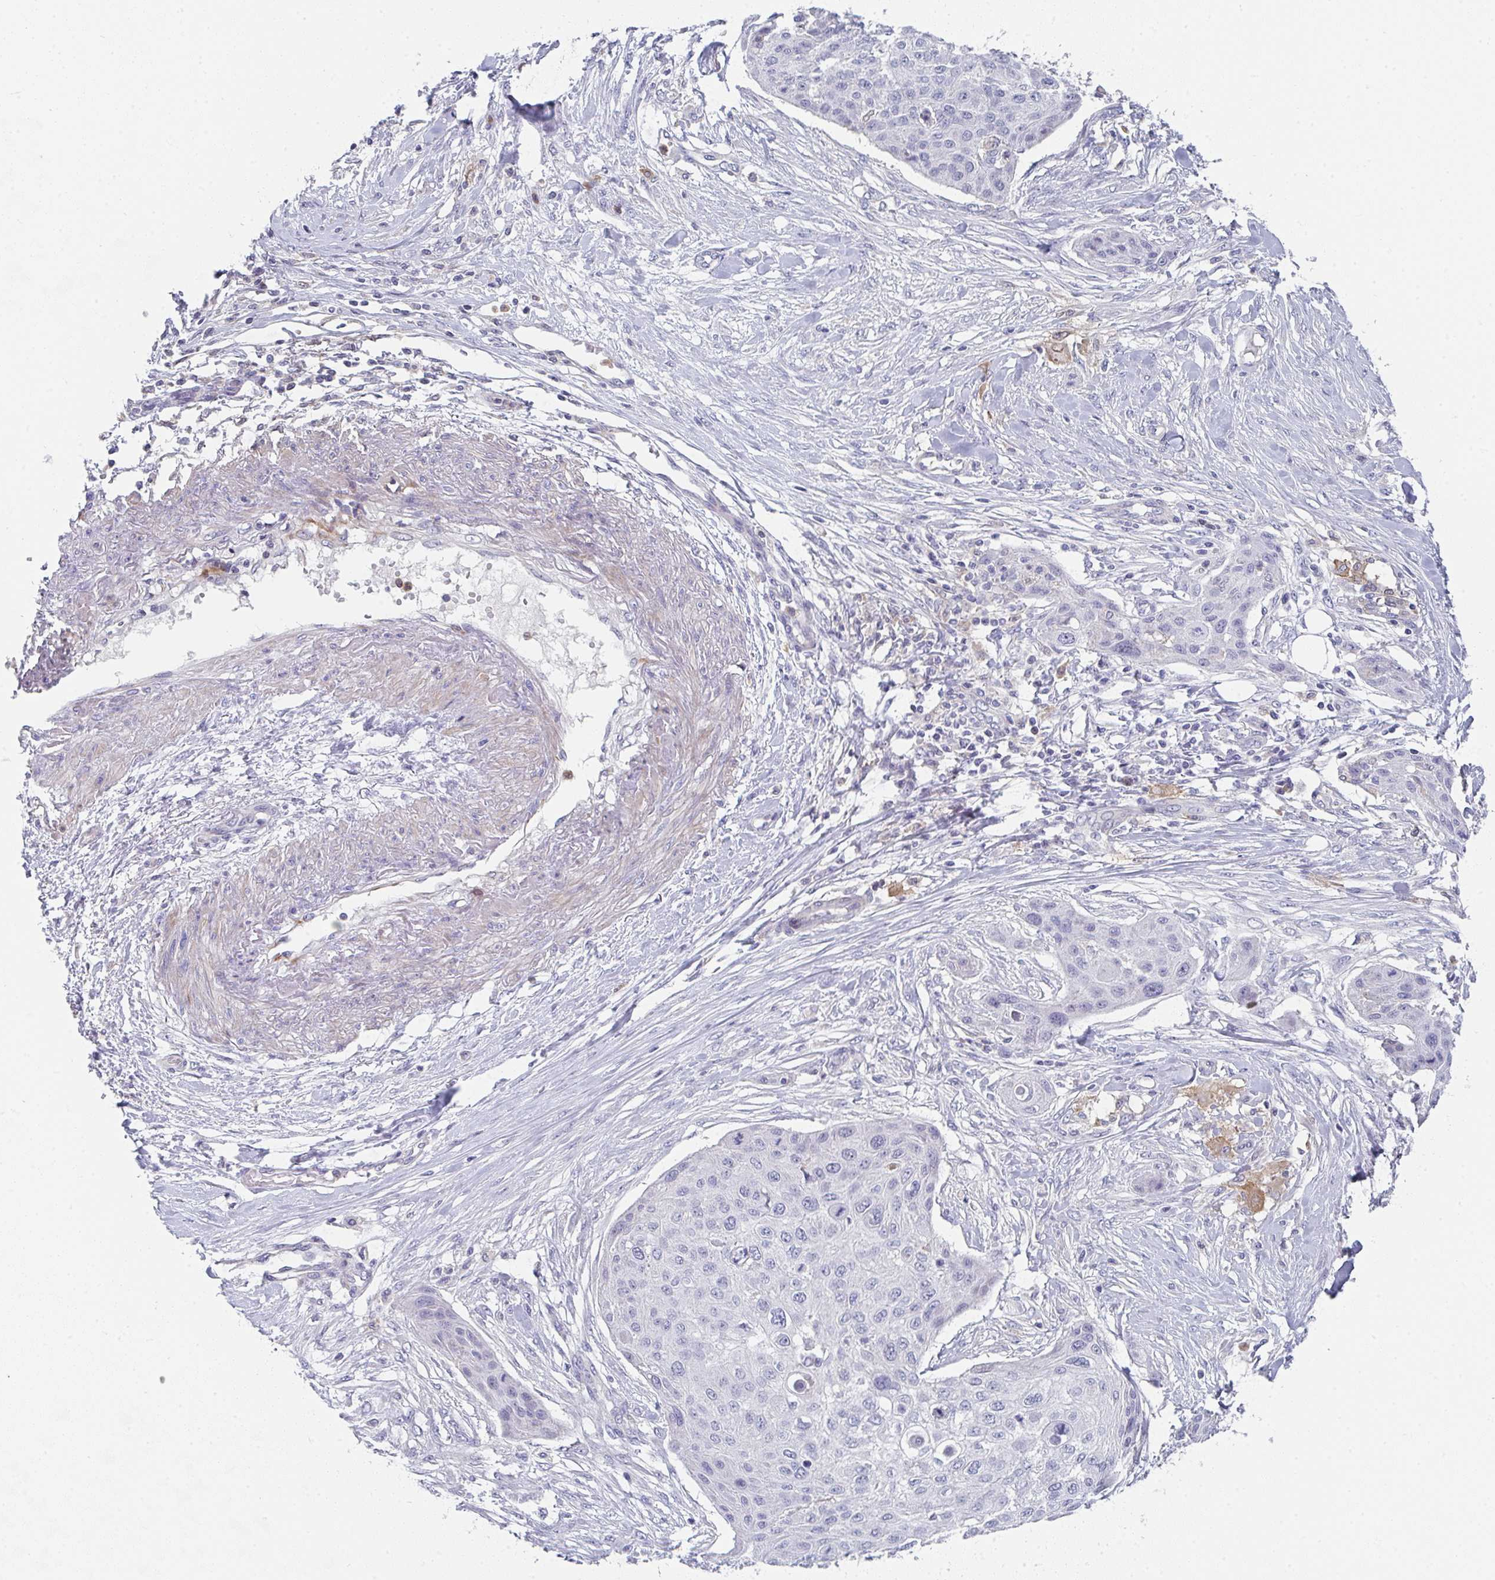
{"staining": {"intensity": "negative", "quantity": "none", "location": "none"}, "tissue": "skin cancer", "cell_type": "Tumor cells", "image_type": "cancer", "snomed": [{"axis": "morphology", "description": "Squamous cell carcinoma, NOS"}, {"axis": "topography", "description": "Skin"}], "caption": "The immunohistochemistry (IHC) photomicrograph has no significant staining in tumor cells of squamous cell carcinoma (skin) tissue. (Stains: DAB (3,3'-diaminobenzidine) immunohistochemistry (IHC) with hematoxylin counter stain, Microscopy: brightfield microscopy at high magnification).", "gene": "KLHL33", "patient": {"sex": "female", "age": 87}}